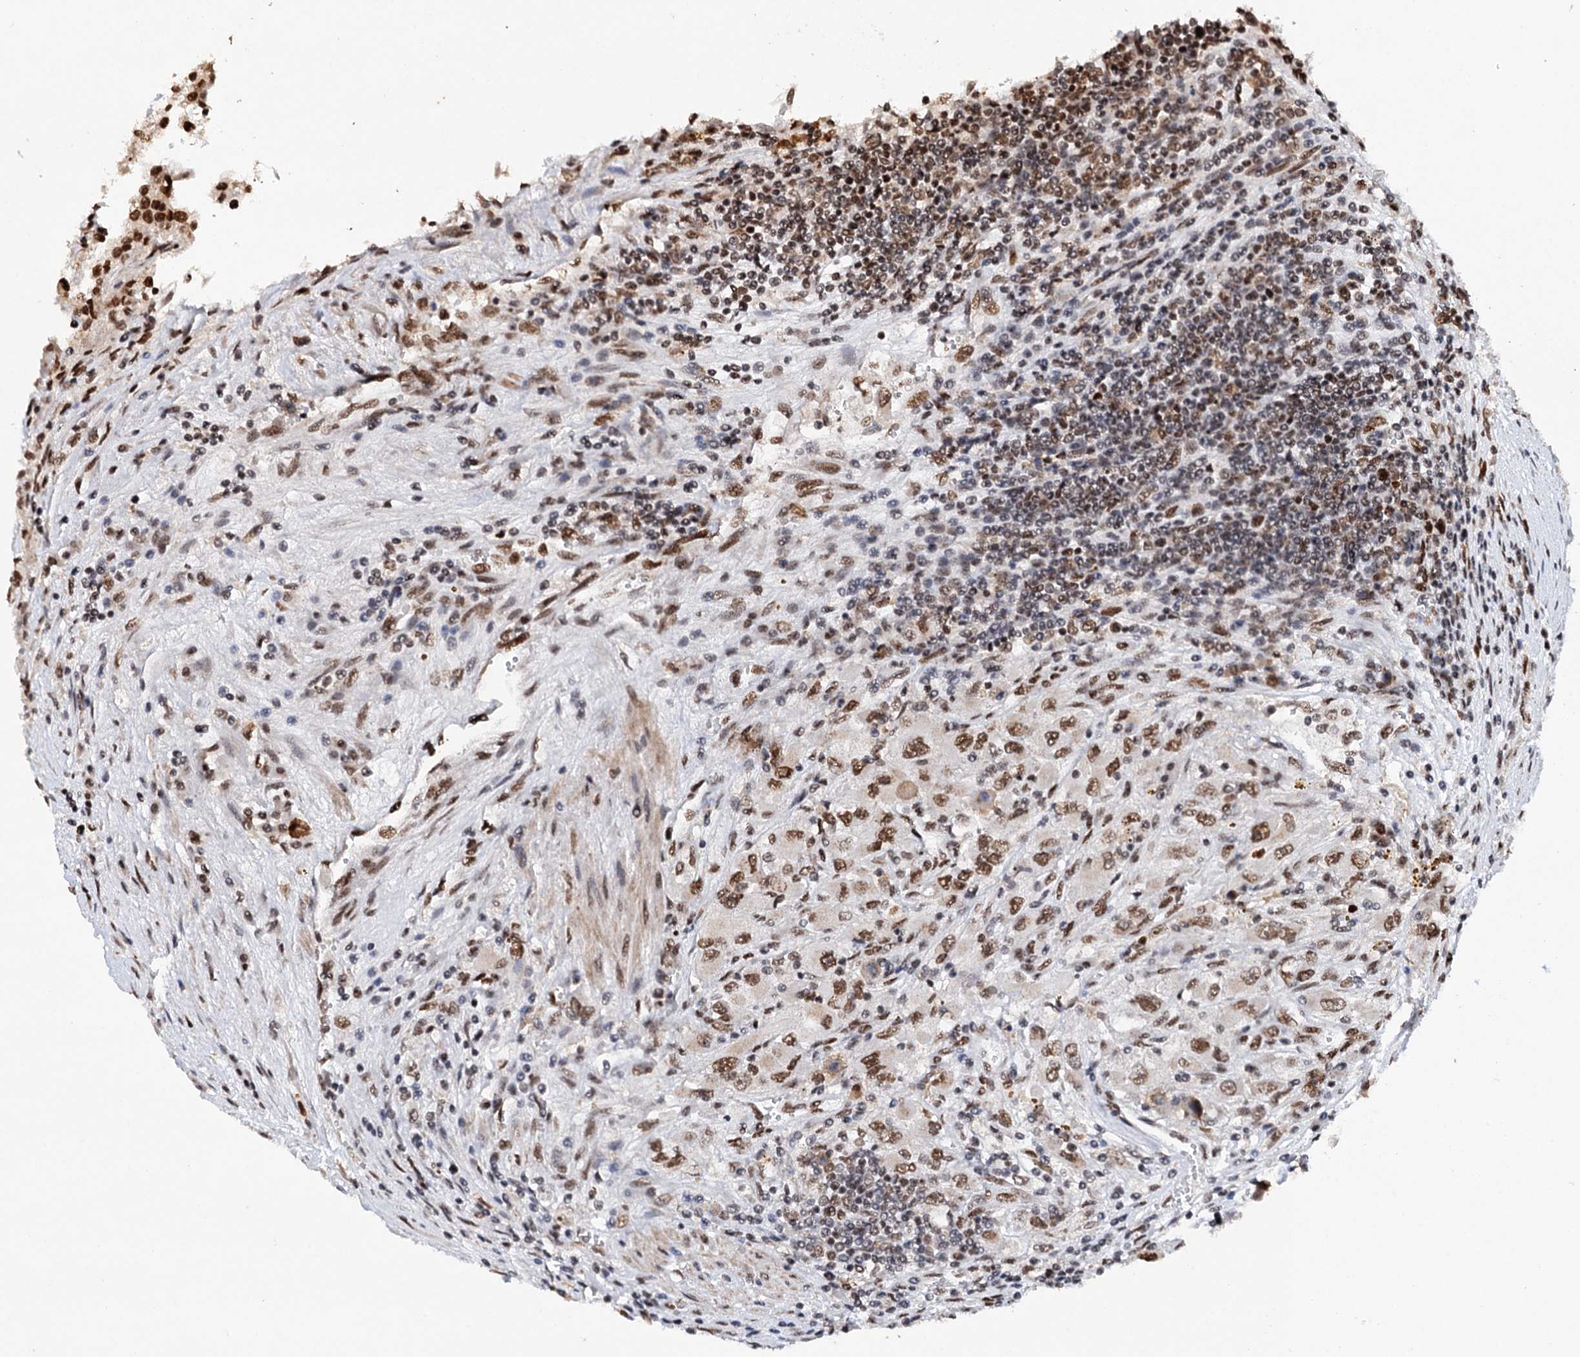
{"staining": {"intensity": "moderate", "quantity": ">75%", "location": "nuclear"}, "tissue": "renal cancer", "cell_type": "Tumor cells", "image_type": "cancer", "snomed": [{"axis": "morphology", "description": "Adenocarcinoma, NOS"}, {"axis": "topography", "description": "Kidney"}], "caption": "A histopathology image of renal adenocarcinoma stained for a protein reveals moderate nuclear brown staining in tumor cells. Ihc stains the protein in brown and the nuclei are stained blue.", "gene": "MATR3", "patient": {"sex": "female", "age": 52}}